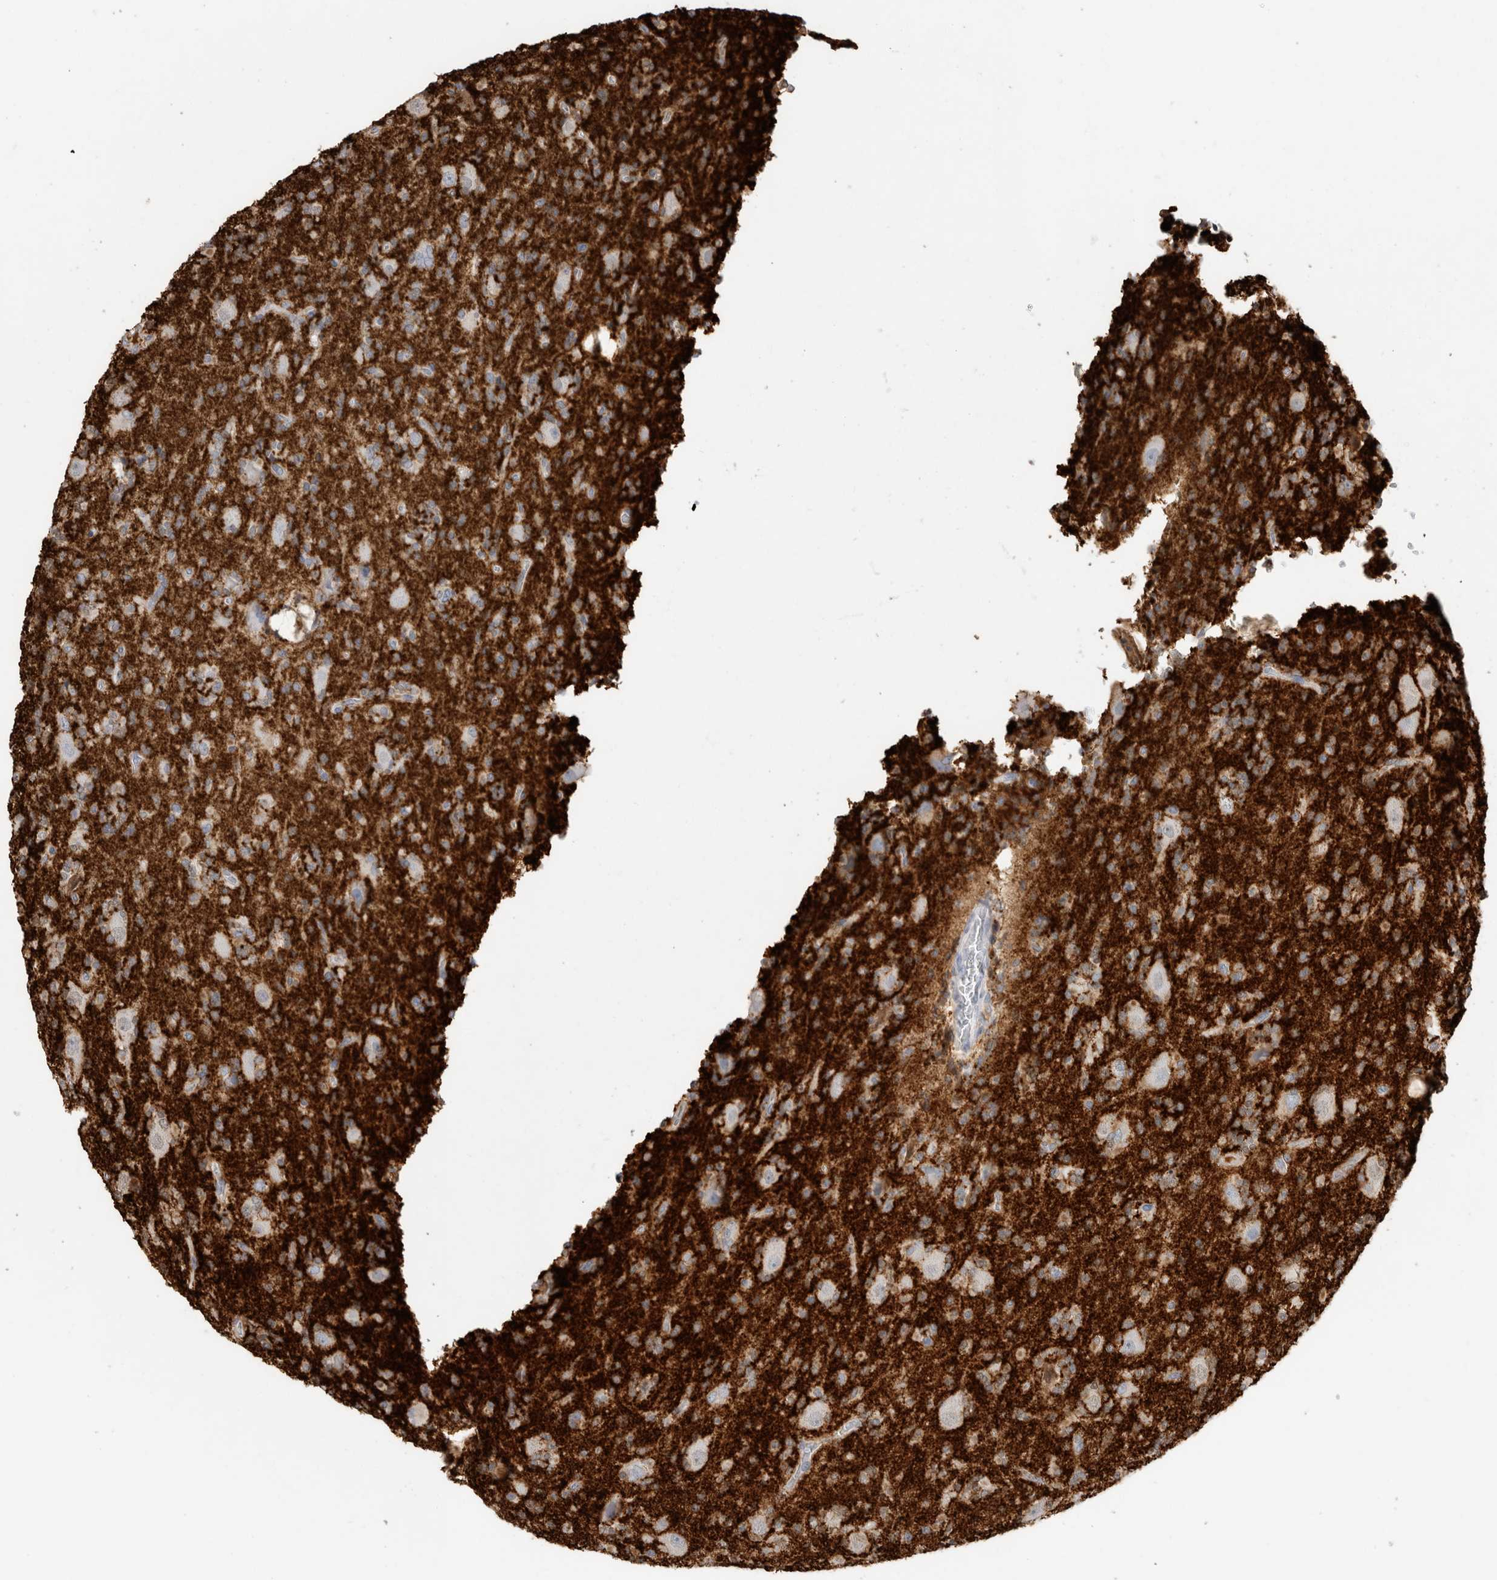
{"staining": {"intensity": "weak", "quantity": "25%-75%", "location": "cytoplasmic/membranous"}, "tissue": "glioma", "cell_type": "Tumor cells", "image_type": "cancer", "snomed": [{"axis": "morphology", "description": "Glioma, malignant, High grade"}, {"axis": "topography", "description": "Brain"}], "caption": "Immunohistochemical staining of high-grade glioma (malignant) displays low levels of weak cytoplasmic/membranous protein positivity in approximately 25%-75% of tumor cells. Using DAB (brown) and hematoxylin (blue) stains, captured at high magnification using brightfield microscopy.", "gene": "BCAN", "patient": {"sex": "male", "age": 34}}